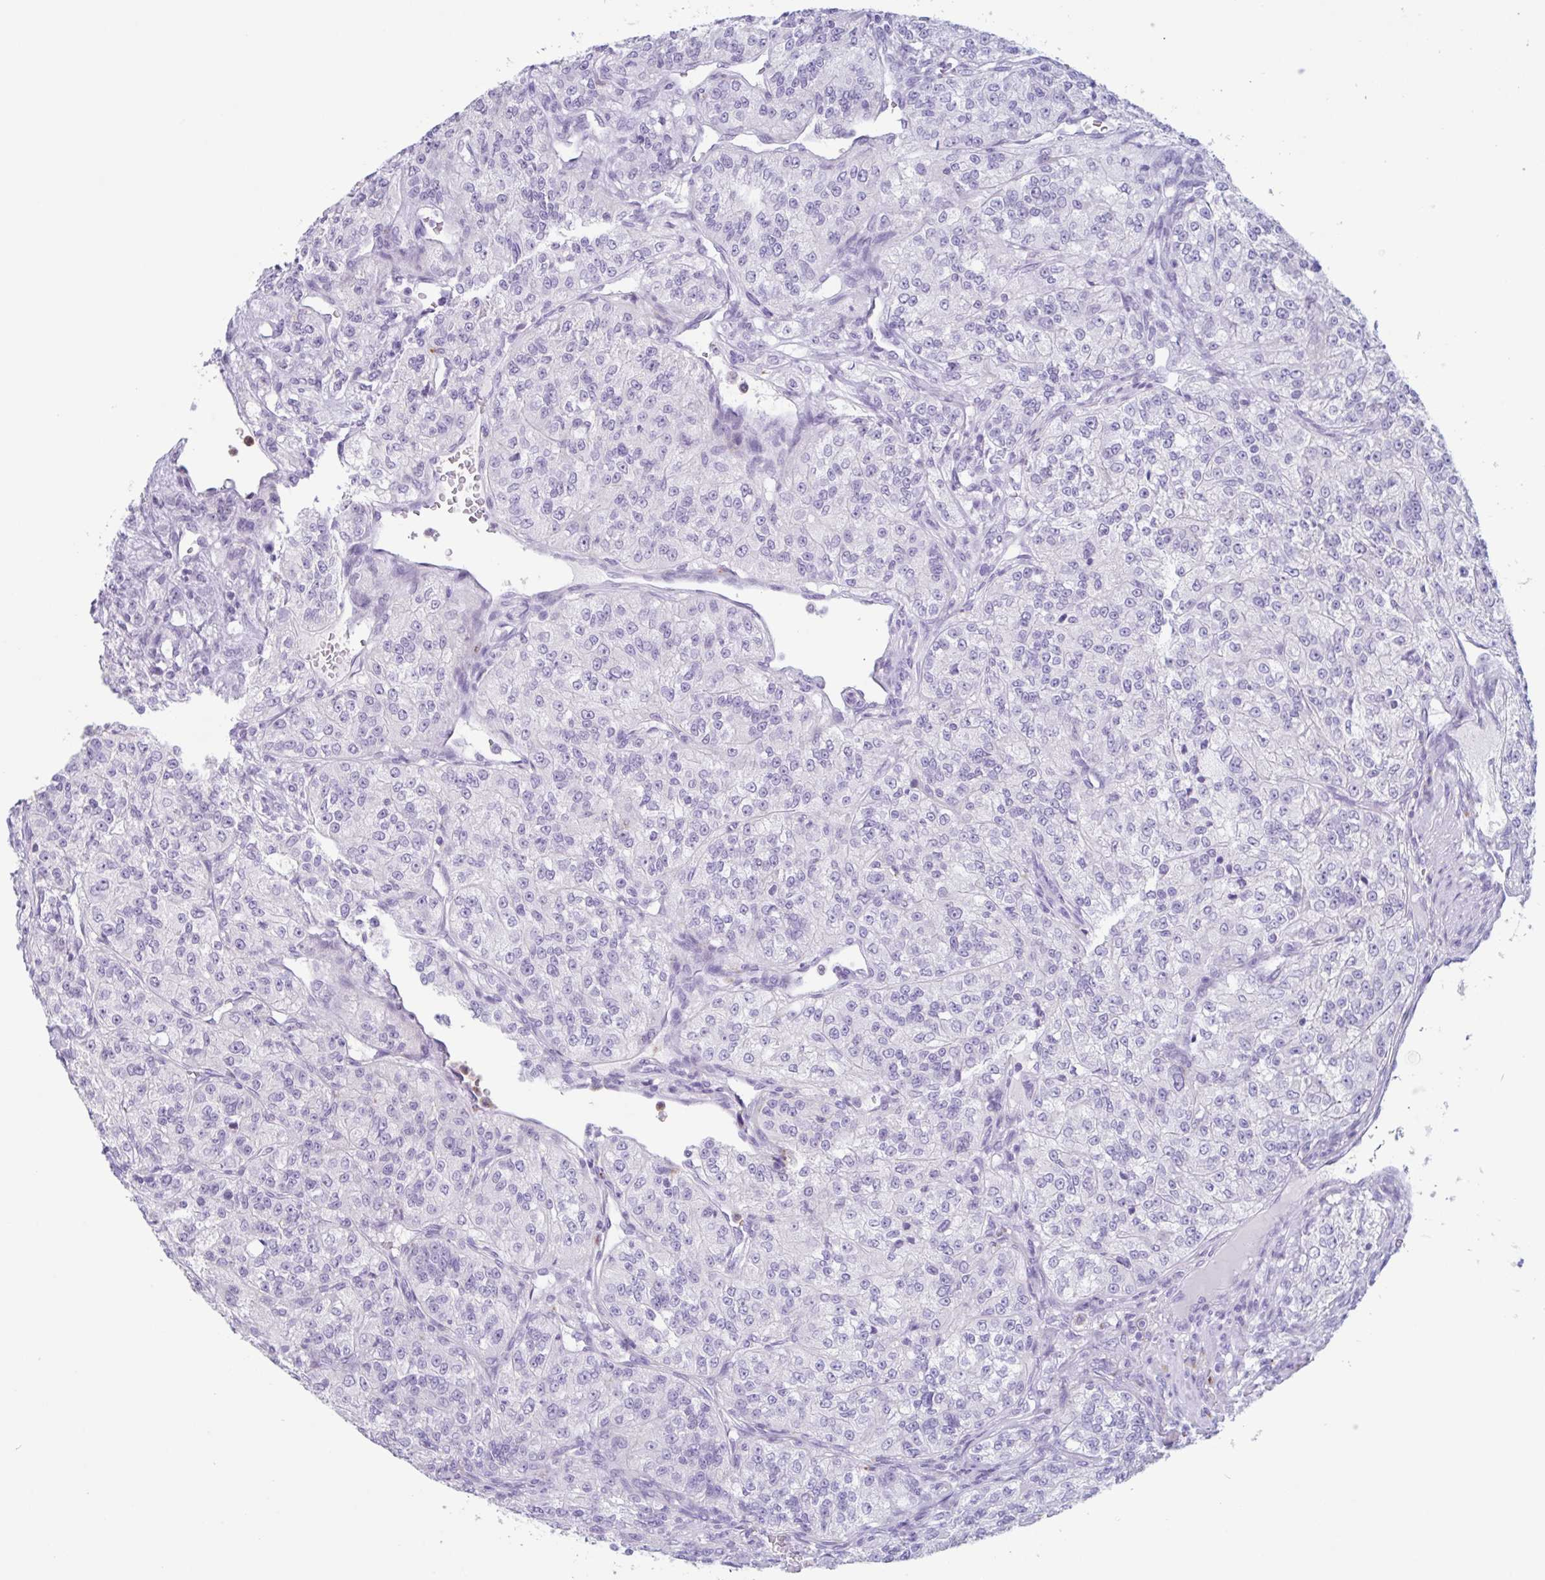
{"staining": {"intensity": "negative", "quantity": "none", "location": "none"}, "tissue": "renal cancer", "cell_type": "Tumor cells", "image_type": "cancer", "snomed": [{"axis": "morphology", "description": "Adenocarcinoma, NOS"}, {"axis": "topography", "description": "Kidney"}], "caption": "Immunohistochemical staining of renal cancer (adenocarcinoma) shows no significant expression in tumor cells.", "gene": "DTWD2", "patient": {"sex": "female", "age": 63}}